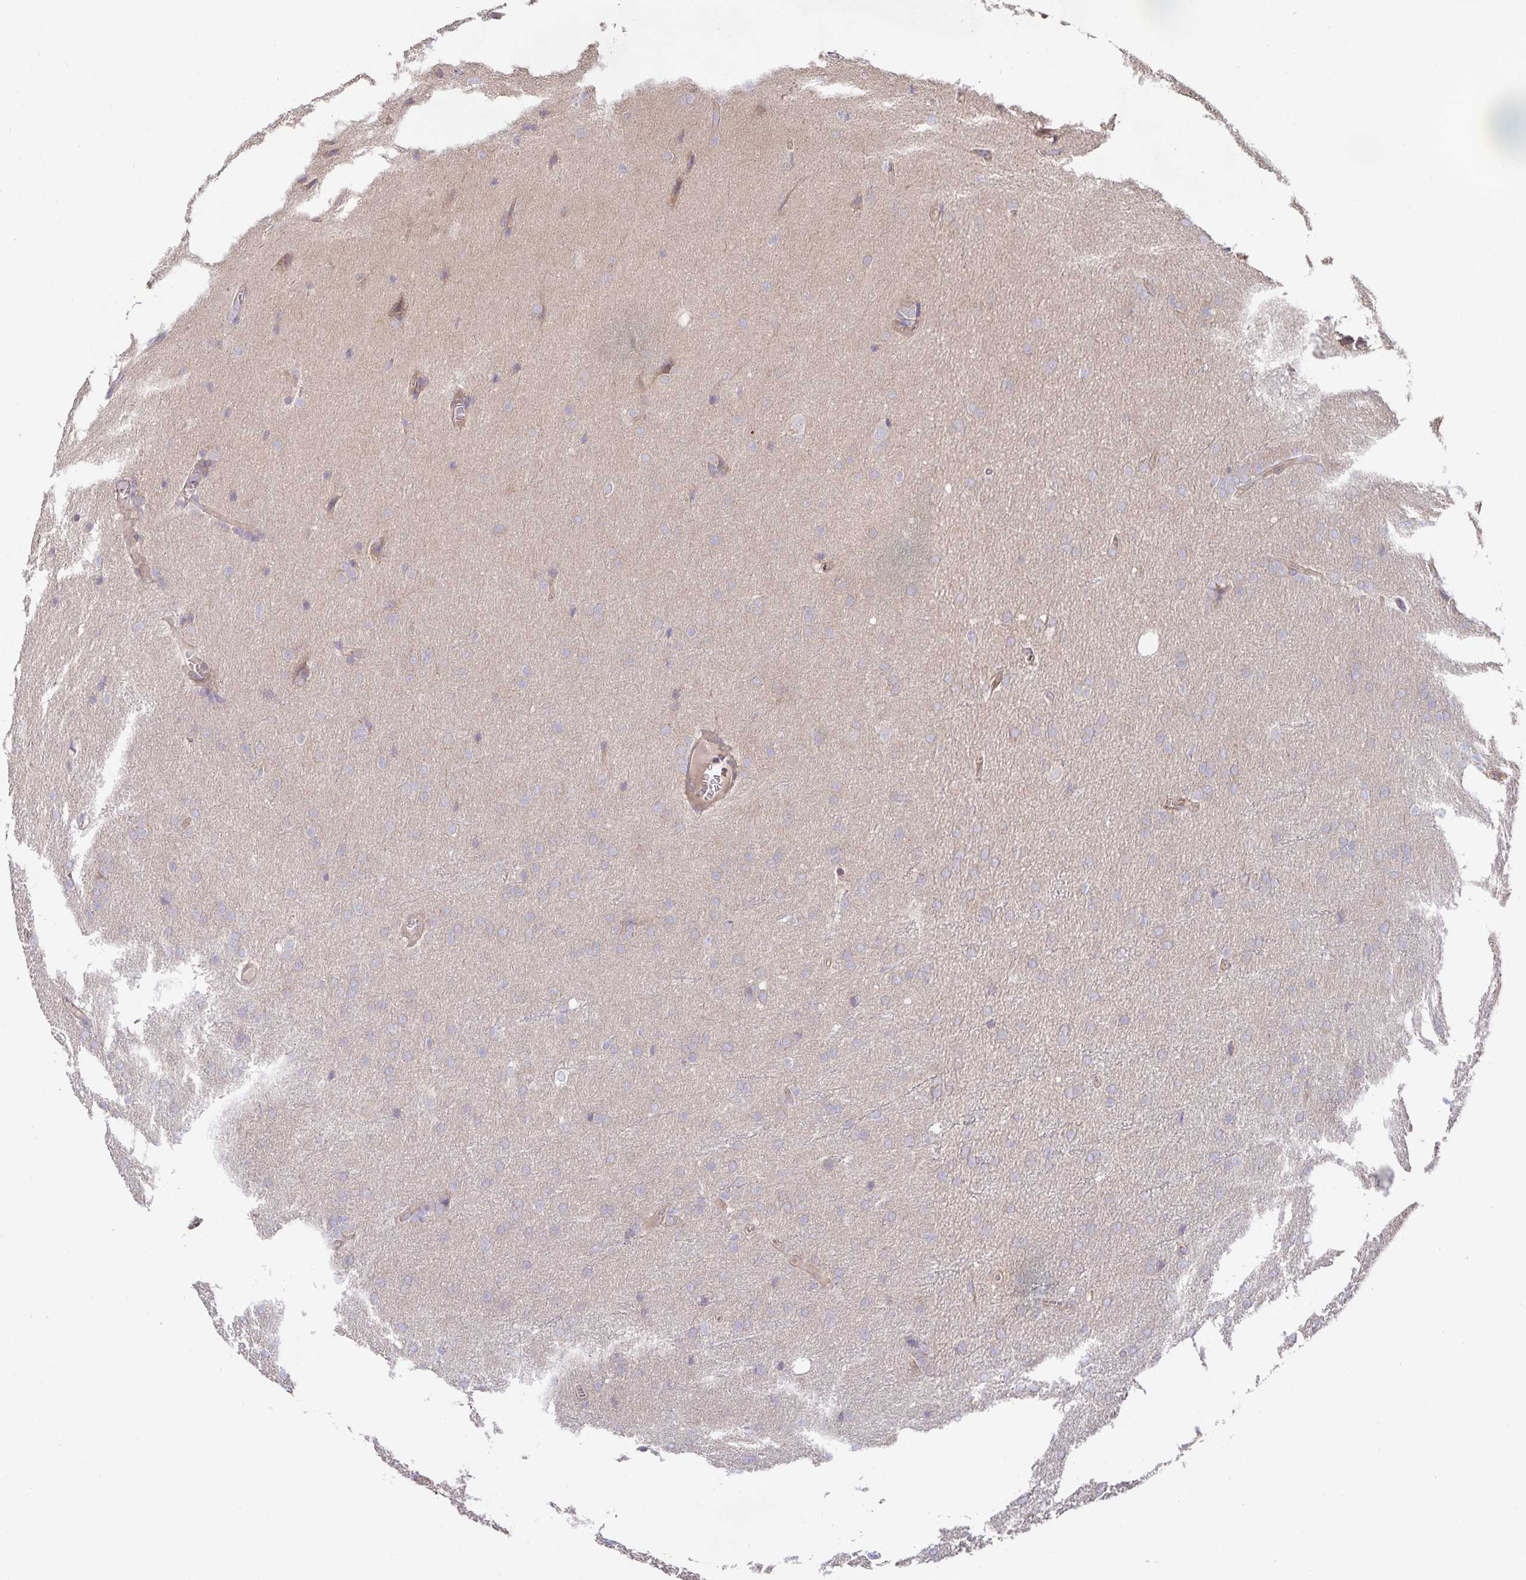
{"staining": {"intensity": "negative", "quantity": "none", "location": "none"}, "tissue": "glioma", "cell_type": "Tumor cells", "image_type": "cancer", "snomed": [{"axis": "morphology", "description": "Glioma, malignant, Low grade"}, {"axis": "topography", "description": "Brain"}], "caption": "Malignant glioma (low-grade) was stained to show a protein in brown. There is no significant expression in tumor cells.", "gene": "METTL22", "patient": {"sex": "female", "age": 32}}